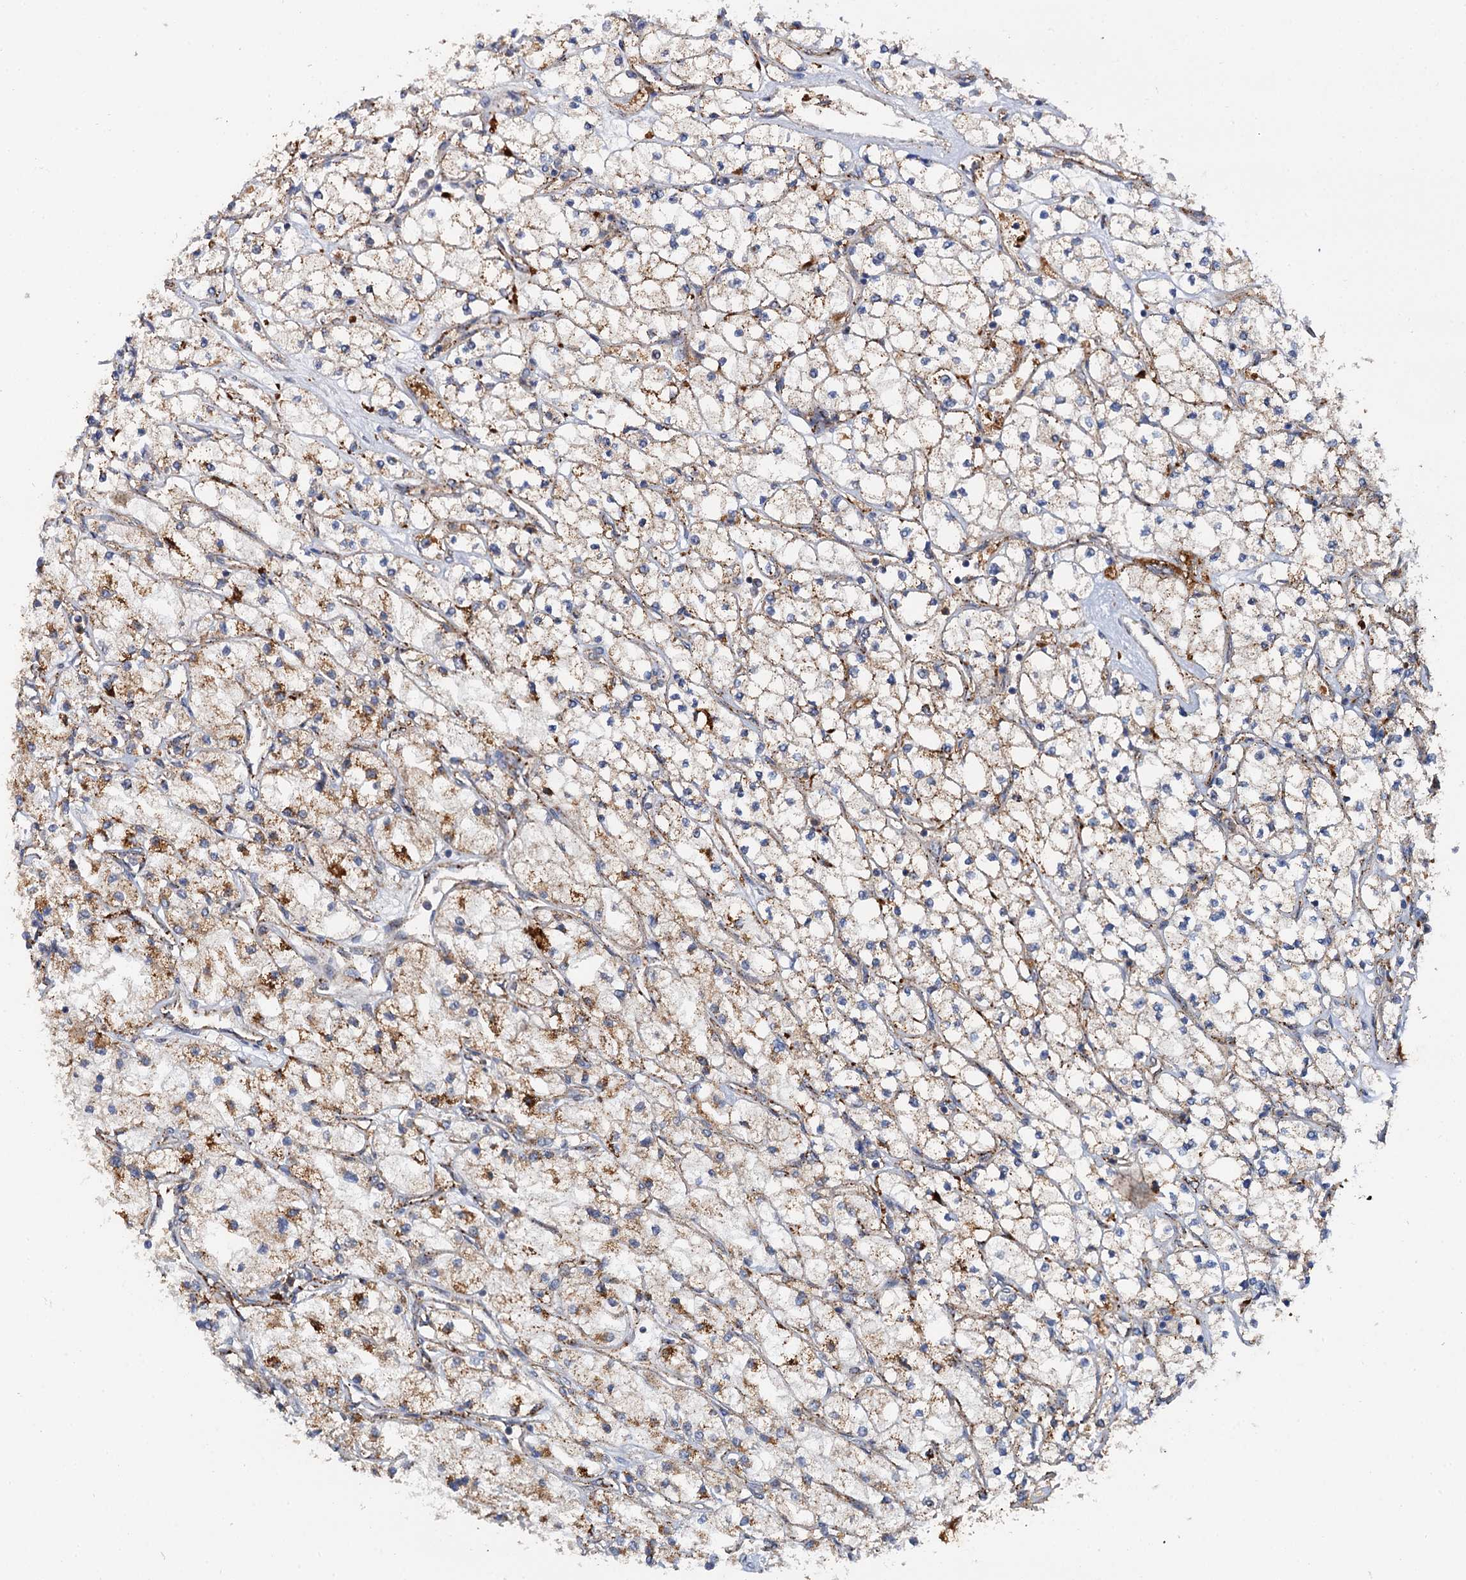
{"staining": {"intensity": "moderate", "quantity": "25%-75%", "location": "cytoplasmic/membranous"}, "tissue": "renal cancer", "cell_type": "Tumor cells", "image_type": "cancer", "snomed": [{"axis": "morphology", "description": "Adenocarcinoma, NOS"}, {"axis": "topography", "description": "Kidney"}], "caption": "Tumor cells show medium levels of moderate cytoplasmic/membranous expression in about 25%-75% of cells in renal adenocarcinoma.", "gene": "GBA1", "patient": {"sex": "male", "age": 80}}